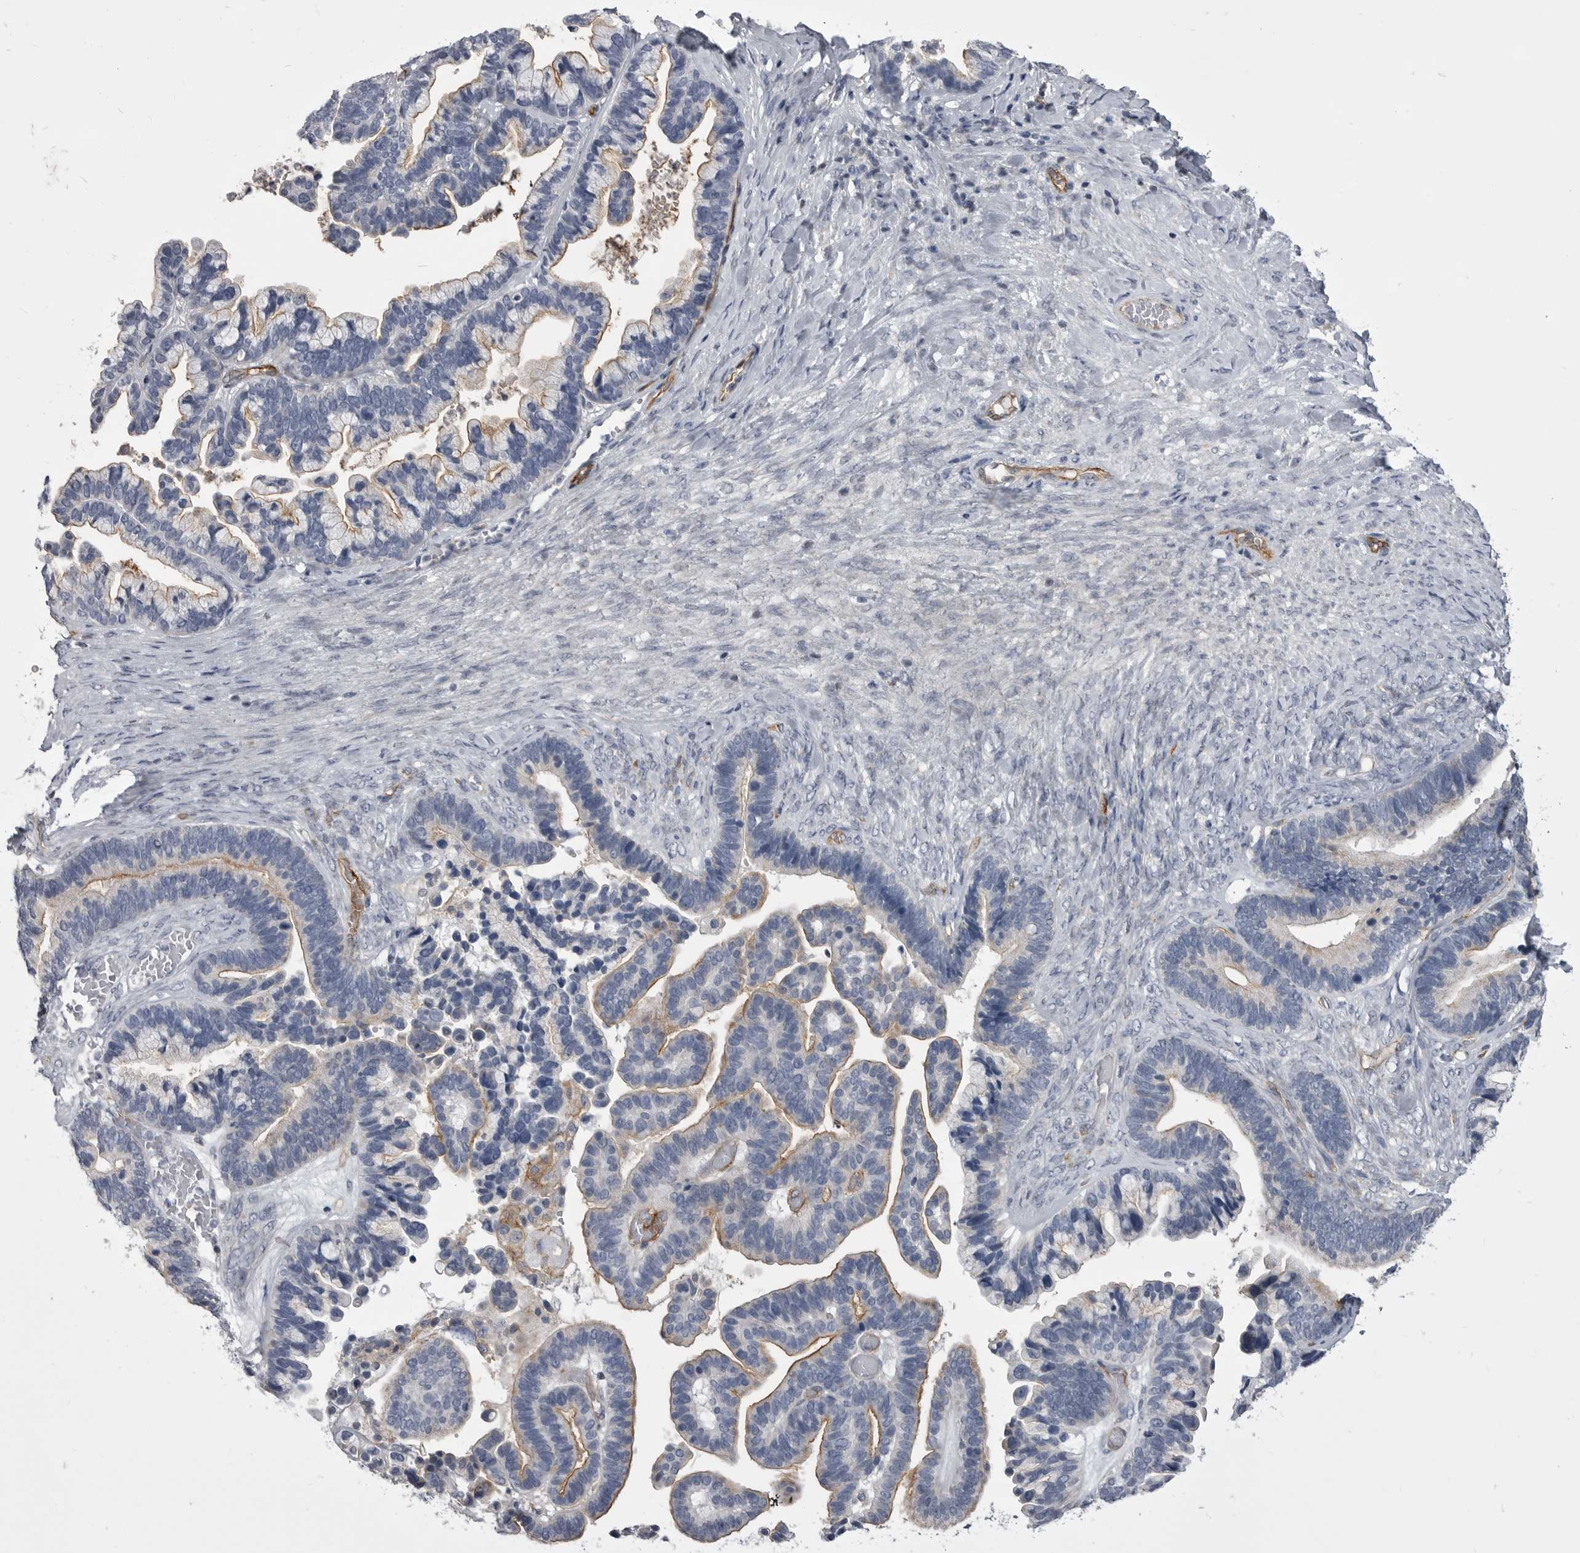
{"staining": {"intensity": "moderate", "quantity": "25%-75%", "location": "cytoplasmic/membranous"}, "tissue": "ovarian cancer", "cell_type": "Tumor cells", "image_type": "cancer", "snomed": [{"axis": "morphology", "description": "Cystadenocarcinoma, serous, NOS"}, {"axis": "topography", "description": "Ovary"}], "caption": "Immunohistochemistry of ovarian cancer shows medium levels of moderate cytoplasmic/membranous staining in about 25%-75% of tumor cells.", "gene": "OPLAH", "patient": {"sex": "female", "age": 56}}